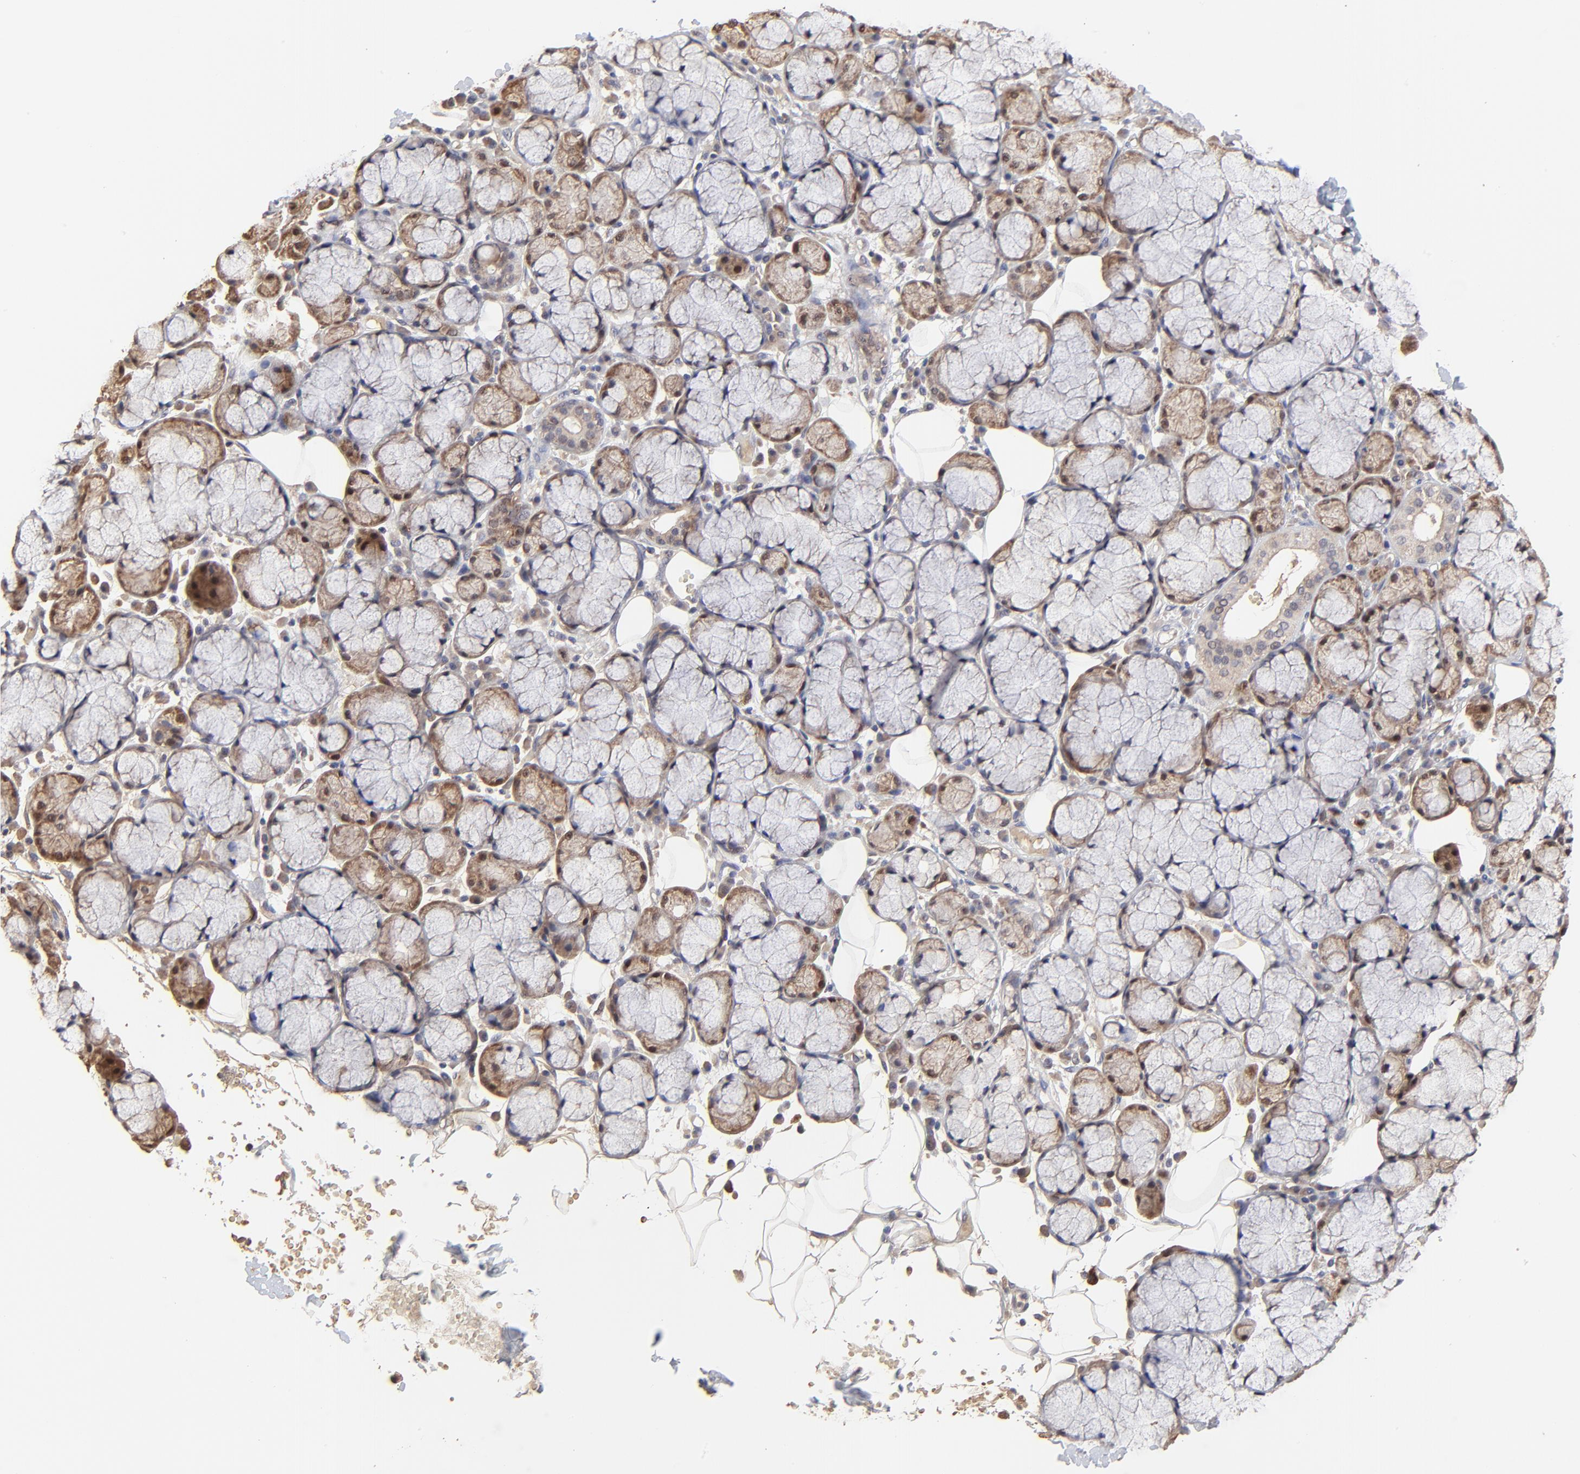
{"staining": {"intensity": "moderate", "quantity": ">75%", "location": "cytoplasmic/membranous"}, "tissue": "salivary gland", "cell_type": "Glandular cells", "image_type": "normal", "snomed": [{"axis": "morphology", "description": "Normal tissue, NOS"}, {"axis": "topography", "description": "Skeletal muscle"}, {"axis": "topography", "description": "Oral tissue"}, {"axis": "topography", "description": "Salivary gland"}, {"axis": "topography", "description": "Peripheral nerve tissue"}], "caption": "This is a photomicrograph of immunohistochemistry staining of unremarkable salivary gland, which shows moderate staining in the cytoplasmic/membranous of glandular cells.", "gene": "FRMD8", "patient": {"sex": "male", "age": 54}}